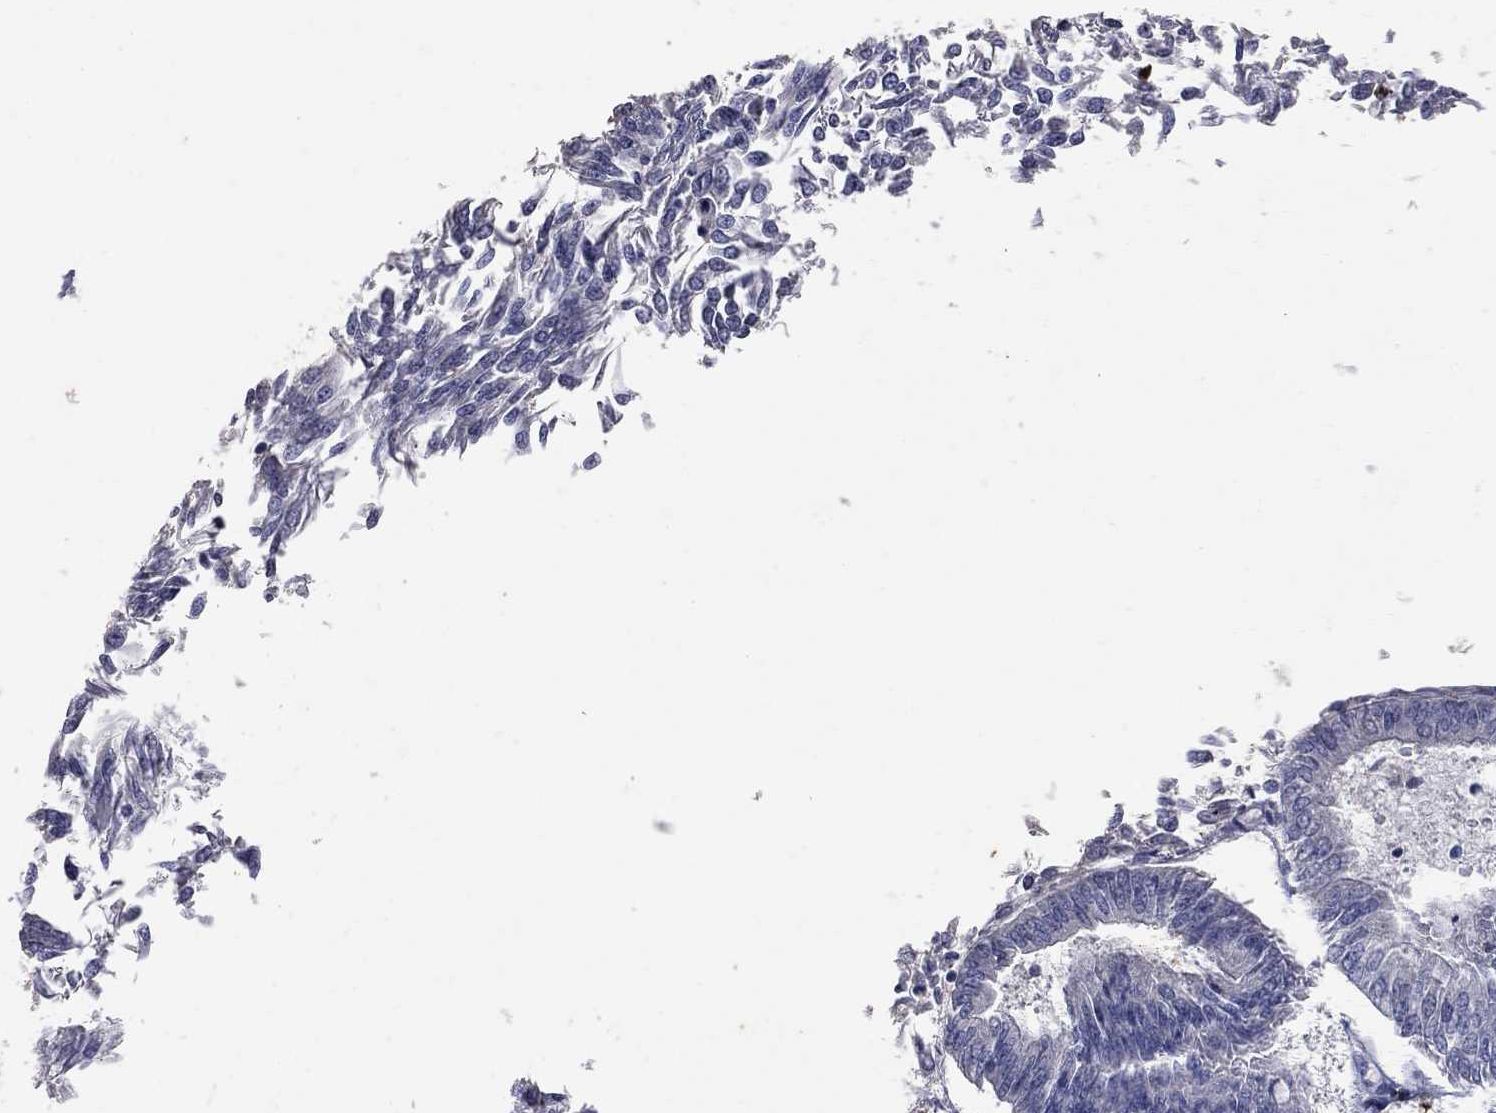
{"staining": {"intensity": "negative", "quantity": "none", "location": "none"}, "tissue": "endometrial cancer", "cell_type": "Tumor cells", "image_type": "cancer", "snomed": [{"axis": "morphology", "description": "Adenocarcinoma, NOS"}, {"axis": "topography", "description": "Endometrium"}], "caption": "Immunohistochemistry micrograph of neoplastic tissue: endometrial cancer stained with DAB reveals no significant protein expression in tumor cells. The staining is performed using DAB (3,3'-diaminobenzidine) brown chromogen with nuclei counter-stained in using hematoxylin.", "gene": "NOS2", "patient": {"sex": "female", "age": 58}}